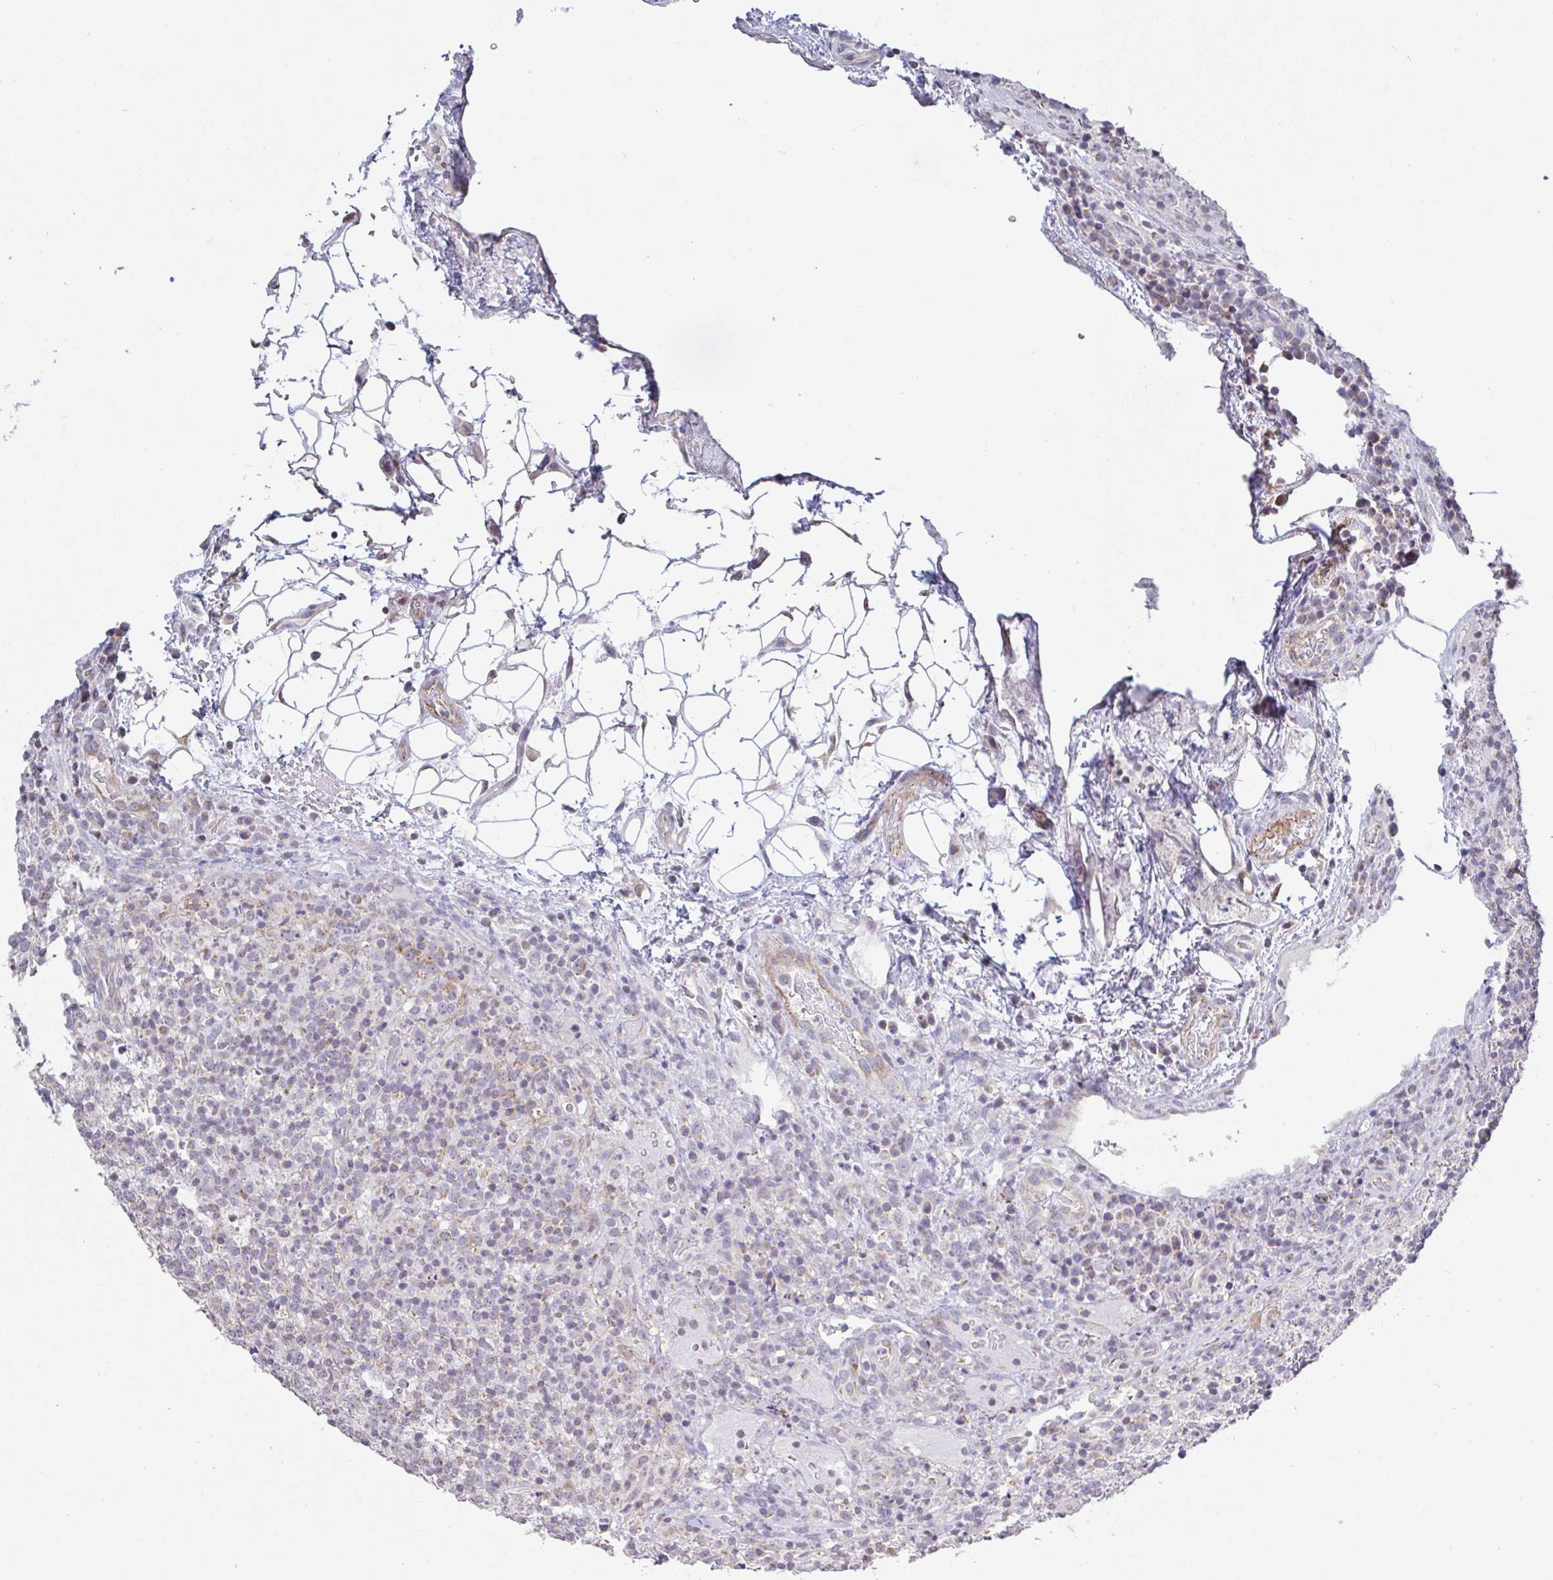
{"staining": {"intensity": "weak", "quantity": "<25%", "location": "cytoplasmic/membranous"}, "tissue": "lymphoma", "cell_type": "Tumor cells", "image_type": "cancer", "snomed": [{"axis": "morphology", "description": "Malignant lymphoma, non-Hodgkin's type, High grade"}, {"axis": "topography", "description": "Lymph node"}], "caption": "Immunohistochemical staining of lymphoma shows no significant positivity in tumor cells.", "gene": "PLCD4", "patient": {"sex": "male", "age": 54}}